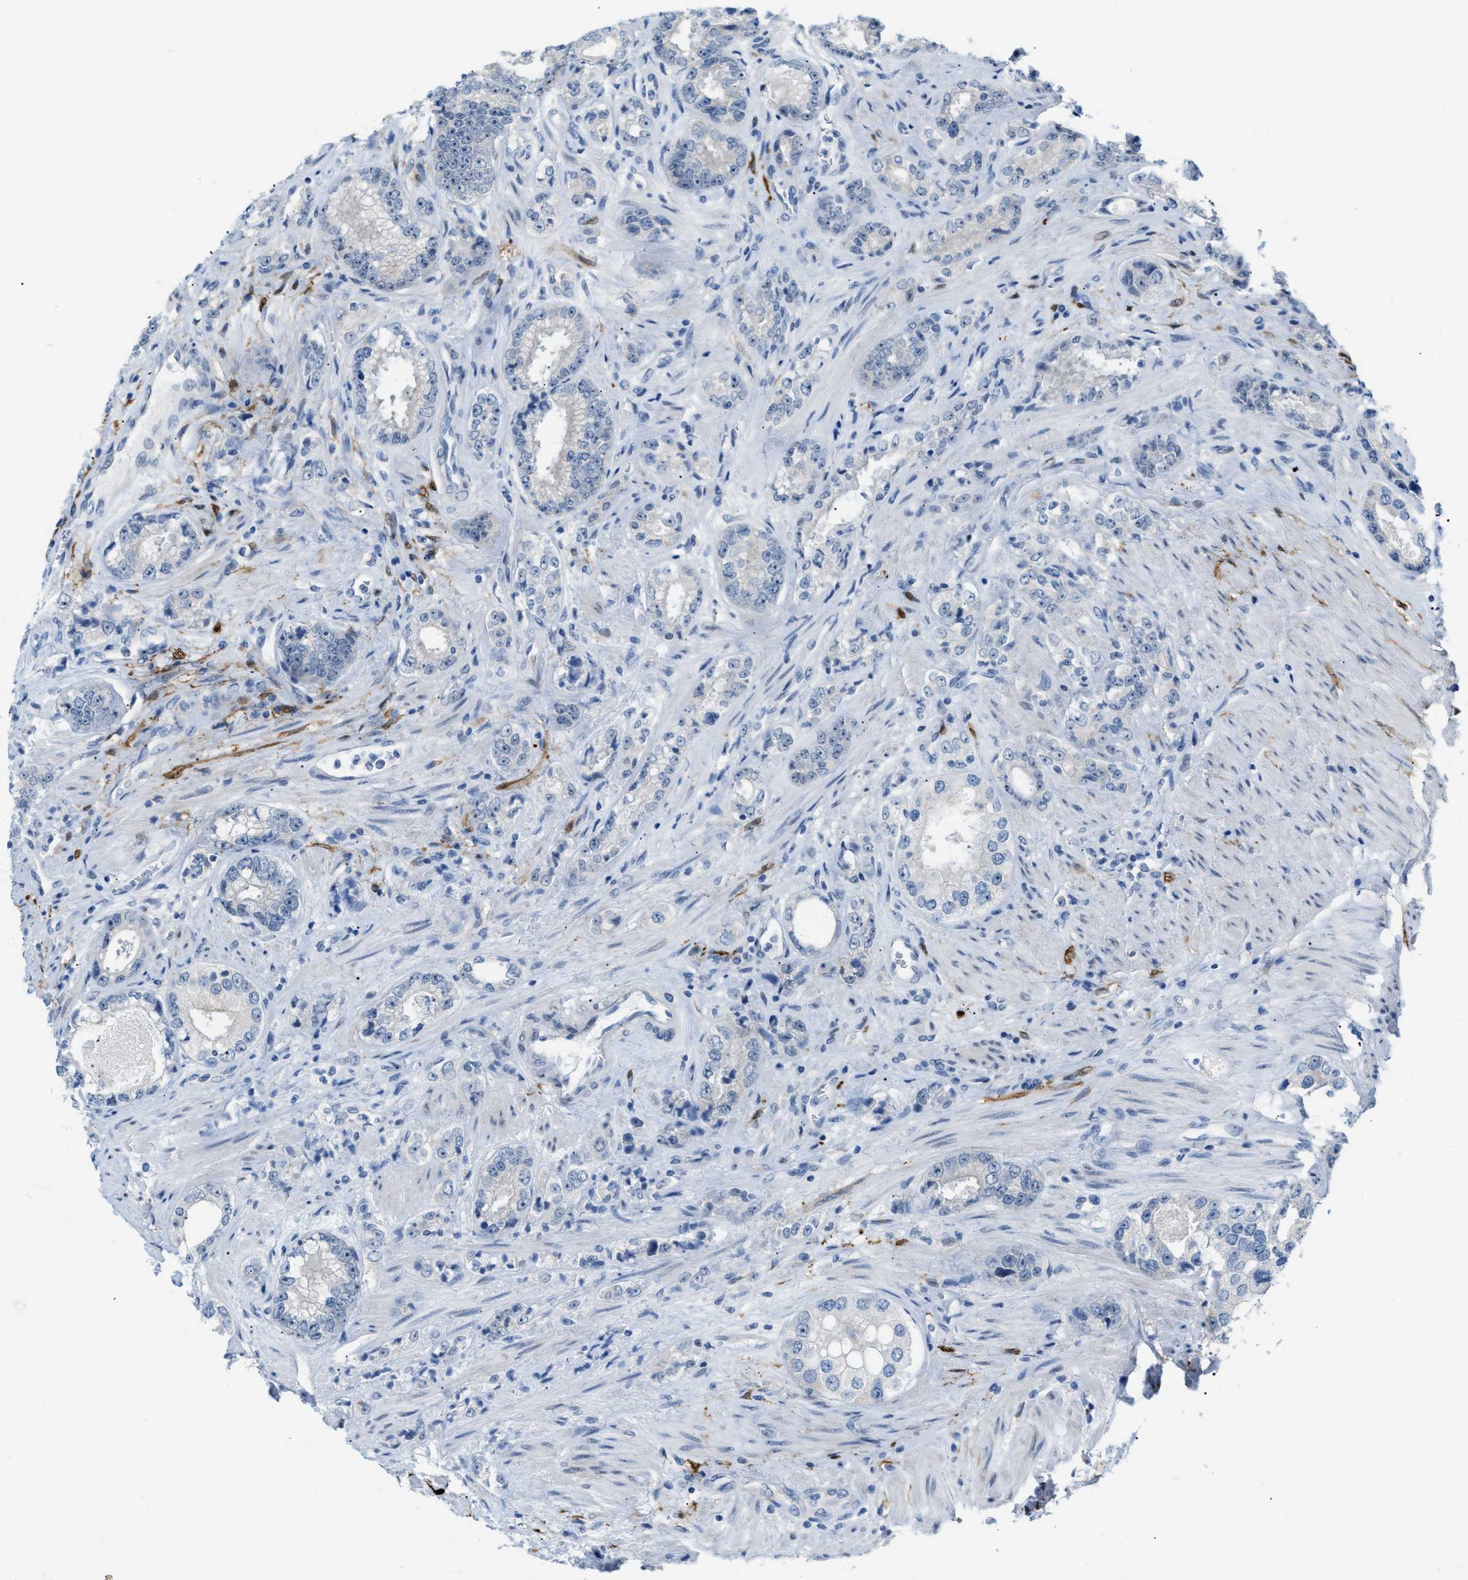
{"staining": {"intensity": "negative", "quantity": "none", "location": "none"}, "tissue": "prostate cancer", "cell_type": "Tumor cells", "image_type": "cancer", "snomed": [{"axis": "morphology", "description": "Adenocarcinoma, High grade"}, {"axis": "topography", "description": "Prostate"}], "caption": "Tumor cells show no significant protein expression in prostate adenocarcinoma (high-grade). (DAB IHC, high magnification).", "gene": "PHRF1", "patient": {"sex": "male", "age": 61}}